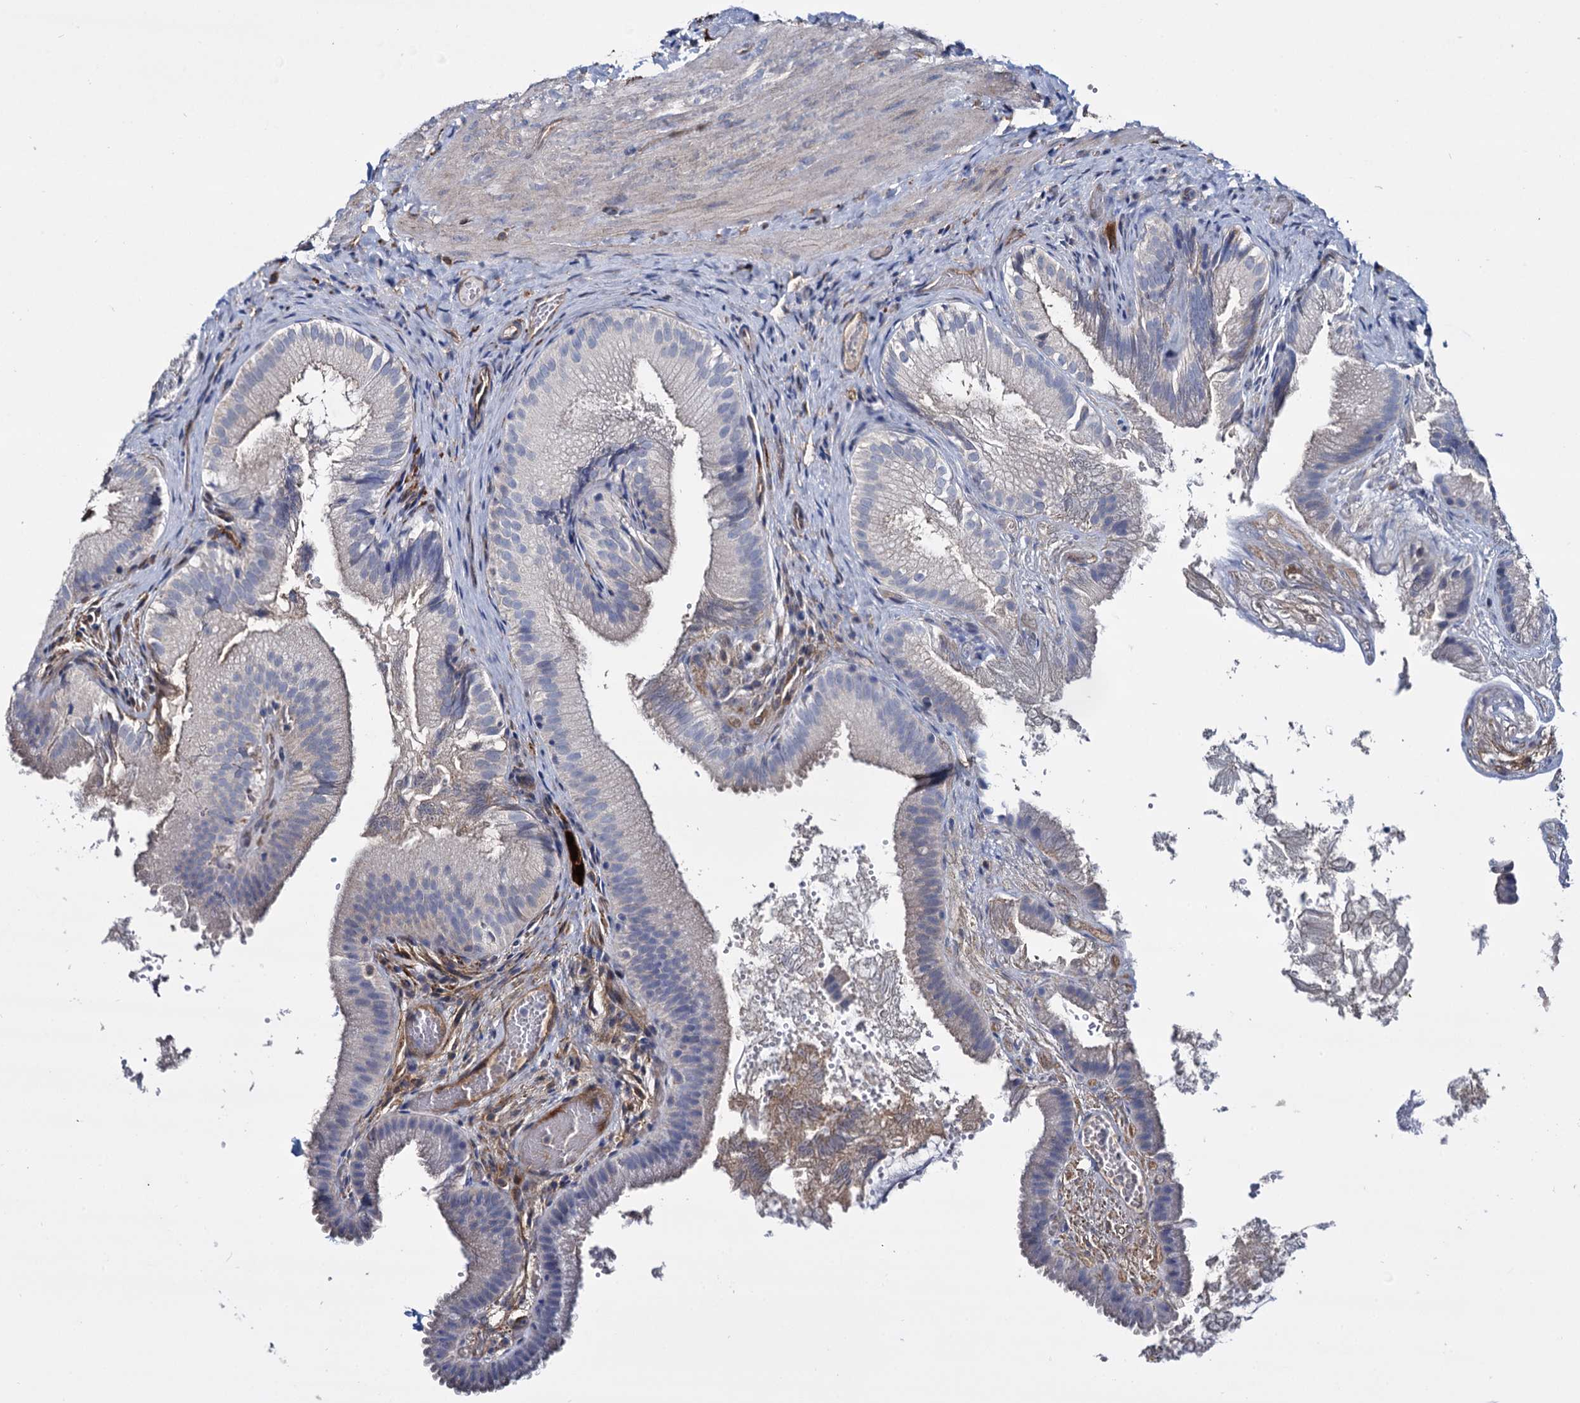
{"staining": {"intensity": "negative", "quantity": "none", "location": "none"}, "tissue": "gallbladder", "cell_type": "Glandular cells", "image_type": "normal", "snomed": [{"axis": "morphology", "description": "Normal tissue, NOS"}, {"axis": "topography", "description": "Gallbladder"}], "caption": "IHC histopathology image of benign gallbladder stained for a protein (brown), which demonstrates no positivity in glandular cells.", "gene": "STXBP1", "patient": {"sex": "female", "age": 30}}